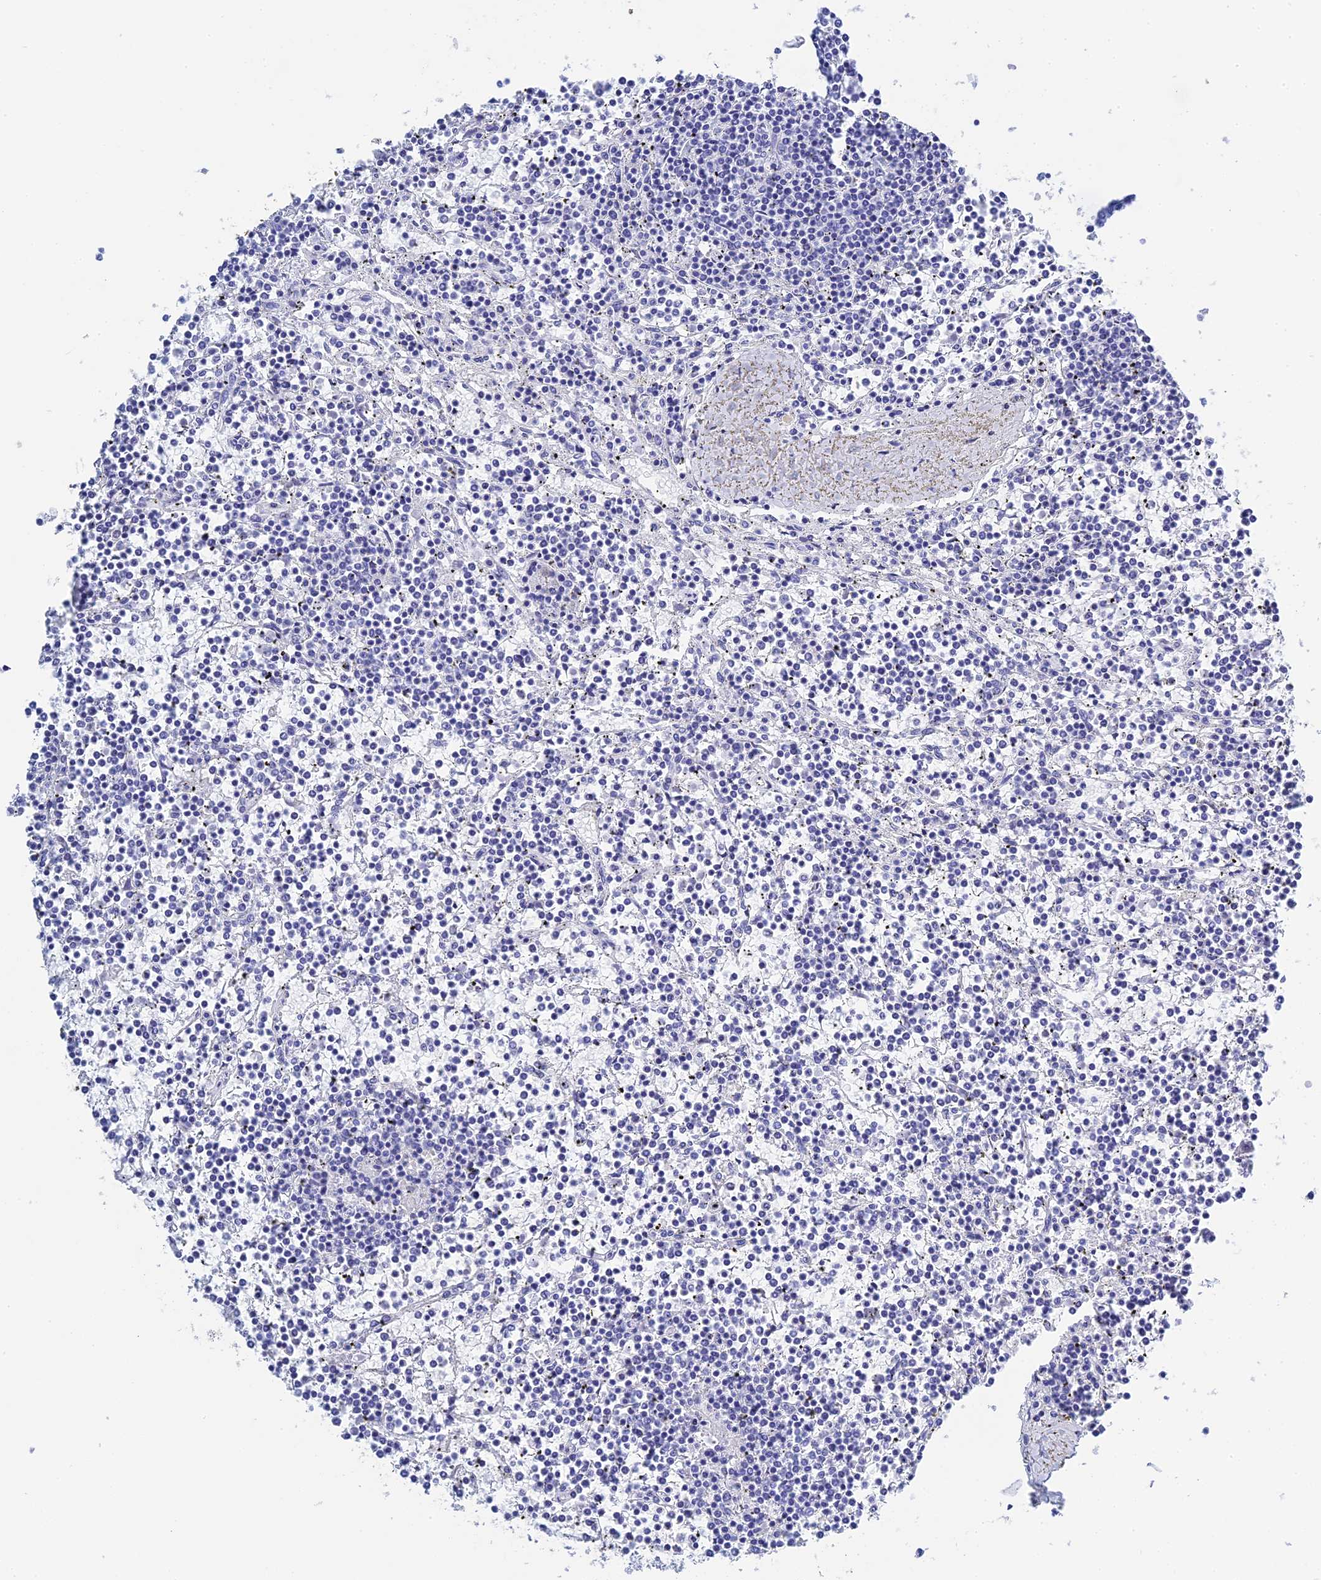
{"staining": {"intensity": "negative", "quantity": "none", "location": "none"}, "tissue": "lymphoma", "cell_type": "Tumor cells", "image_type": "cancer", "snomed": [{"axis": "morphology", "description": "Malignant lymphoma, non-Hodgkin's type, Low grade"}, {"axis": "topography", "description": "Spleen"}], "caption": "Human malignant lymphoma, non-Hodgkin's type (low-grade) stained for a protein using immunohistochemistry (IHC) exhibits no positivity in tumor cells.", "gene": "TEX101", "patient": {"sex": "female", "age": 19}}